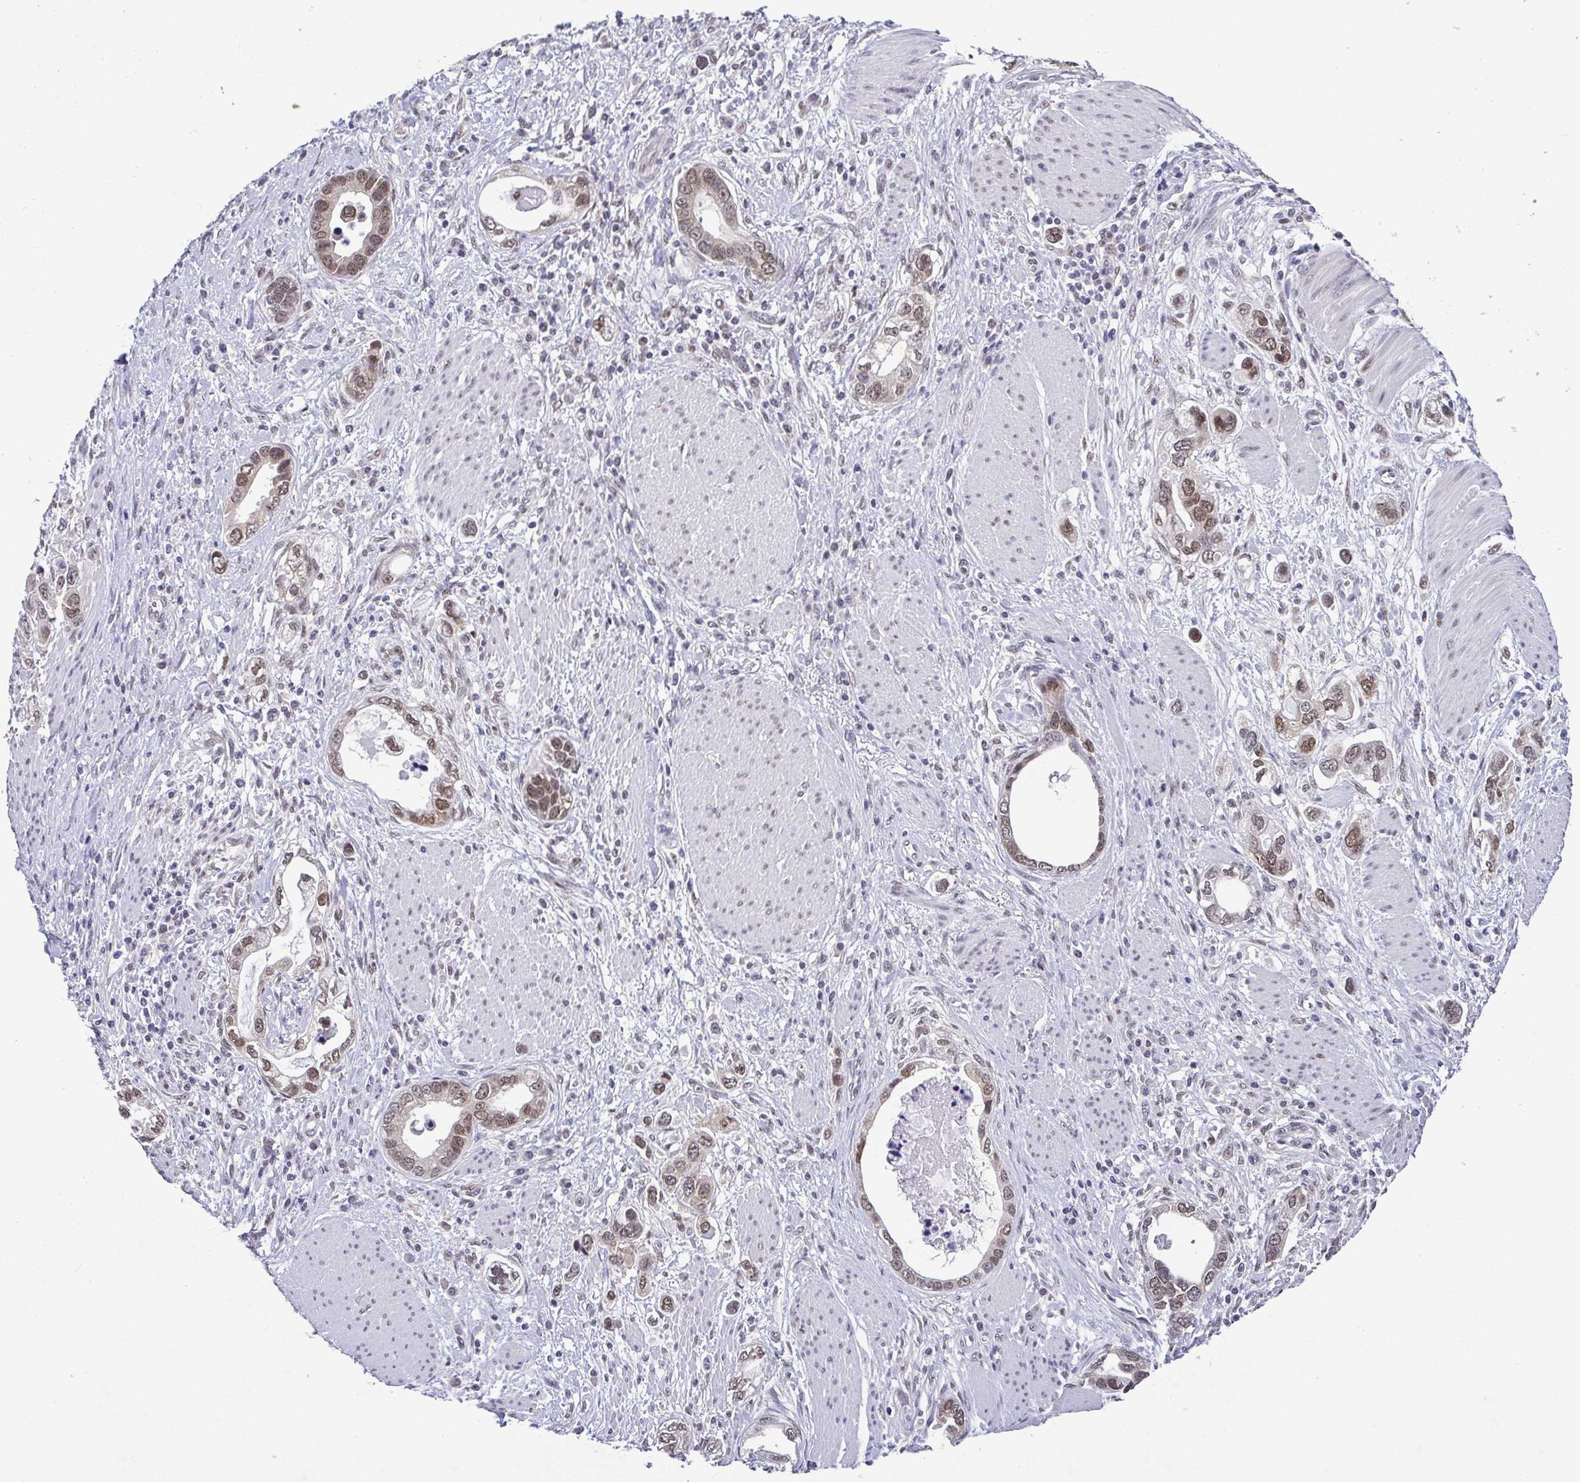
{"staining": {"intensity": "moderate", "quantity": ">75%", "location": "nuclear"}, "tissue": "stomach cancer", "cell_type": "Tumor cells", "image_type": "cancer", "snomed": [{"axis": "morphology", "description": "Adenocarcinoma, NOS"}, {"axis": "topography", "description": "Stomach, lower"}], "caption": "Adenocarcinoma (stomach) stained for a protein (brown) shows moderate nuclear positive staining in about >75% of tumor cells.", "gene": "RBM3", "patient": {"sex": "female", "age": 93}}